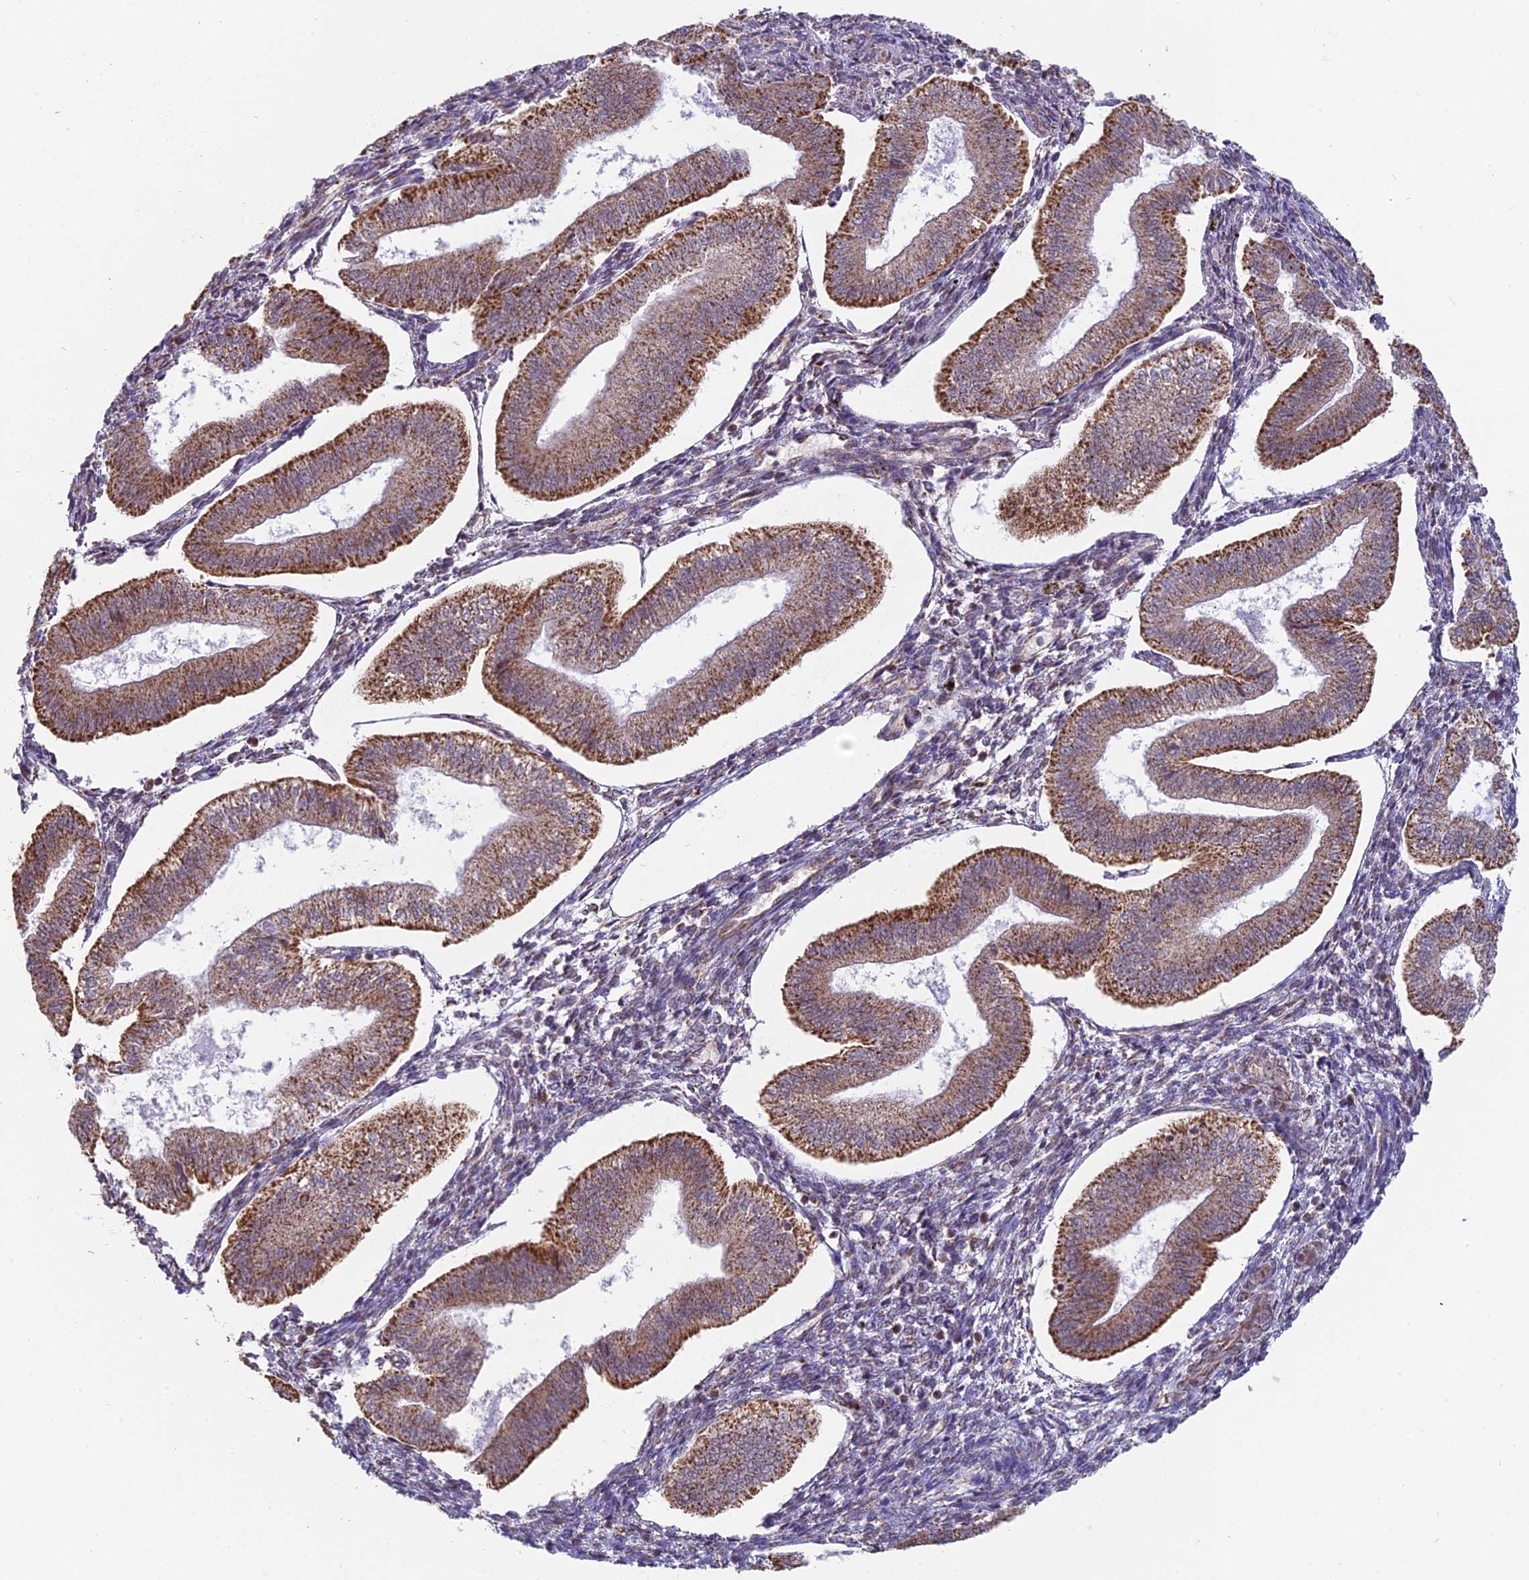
{"staining": {"intensity": "negative", "quantity": "none", "location": "none"}, "tissue": "endometrium", "cell_type": "Cells in endometrial stroma", "image_type": "normal", "snomed": [{"axis": "morphology", "description": "Normal tissue, NOS"}, {"axis": "topography", "description": "Endometrium"}], "caption": "Cells in endometrial stroma show no significant protein positivity in benign endometrium.", "gene": "ARHGAP40", "patient": {"sex": "female", "age": 34}}